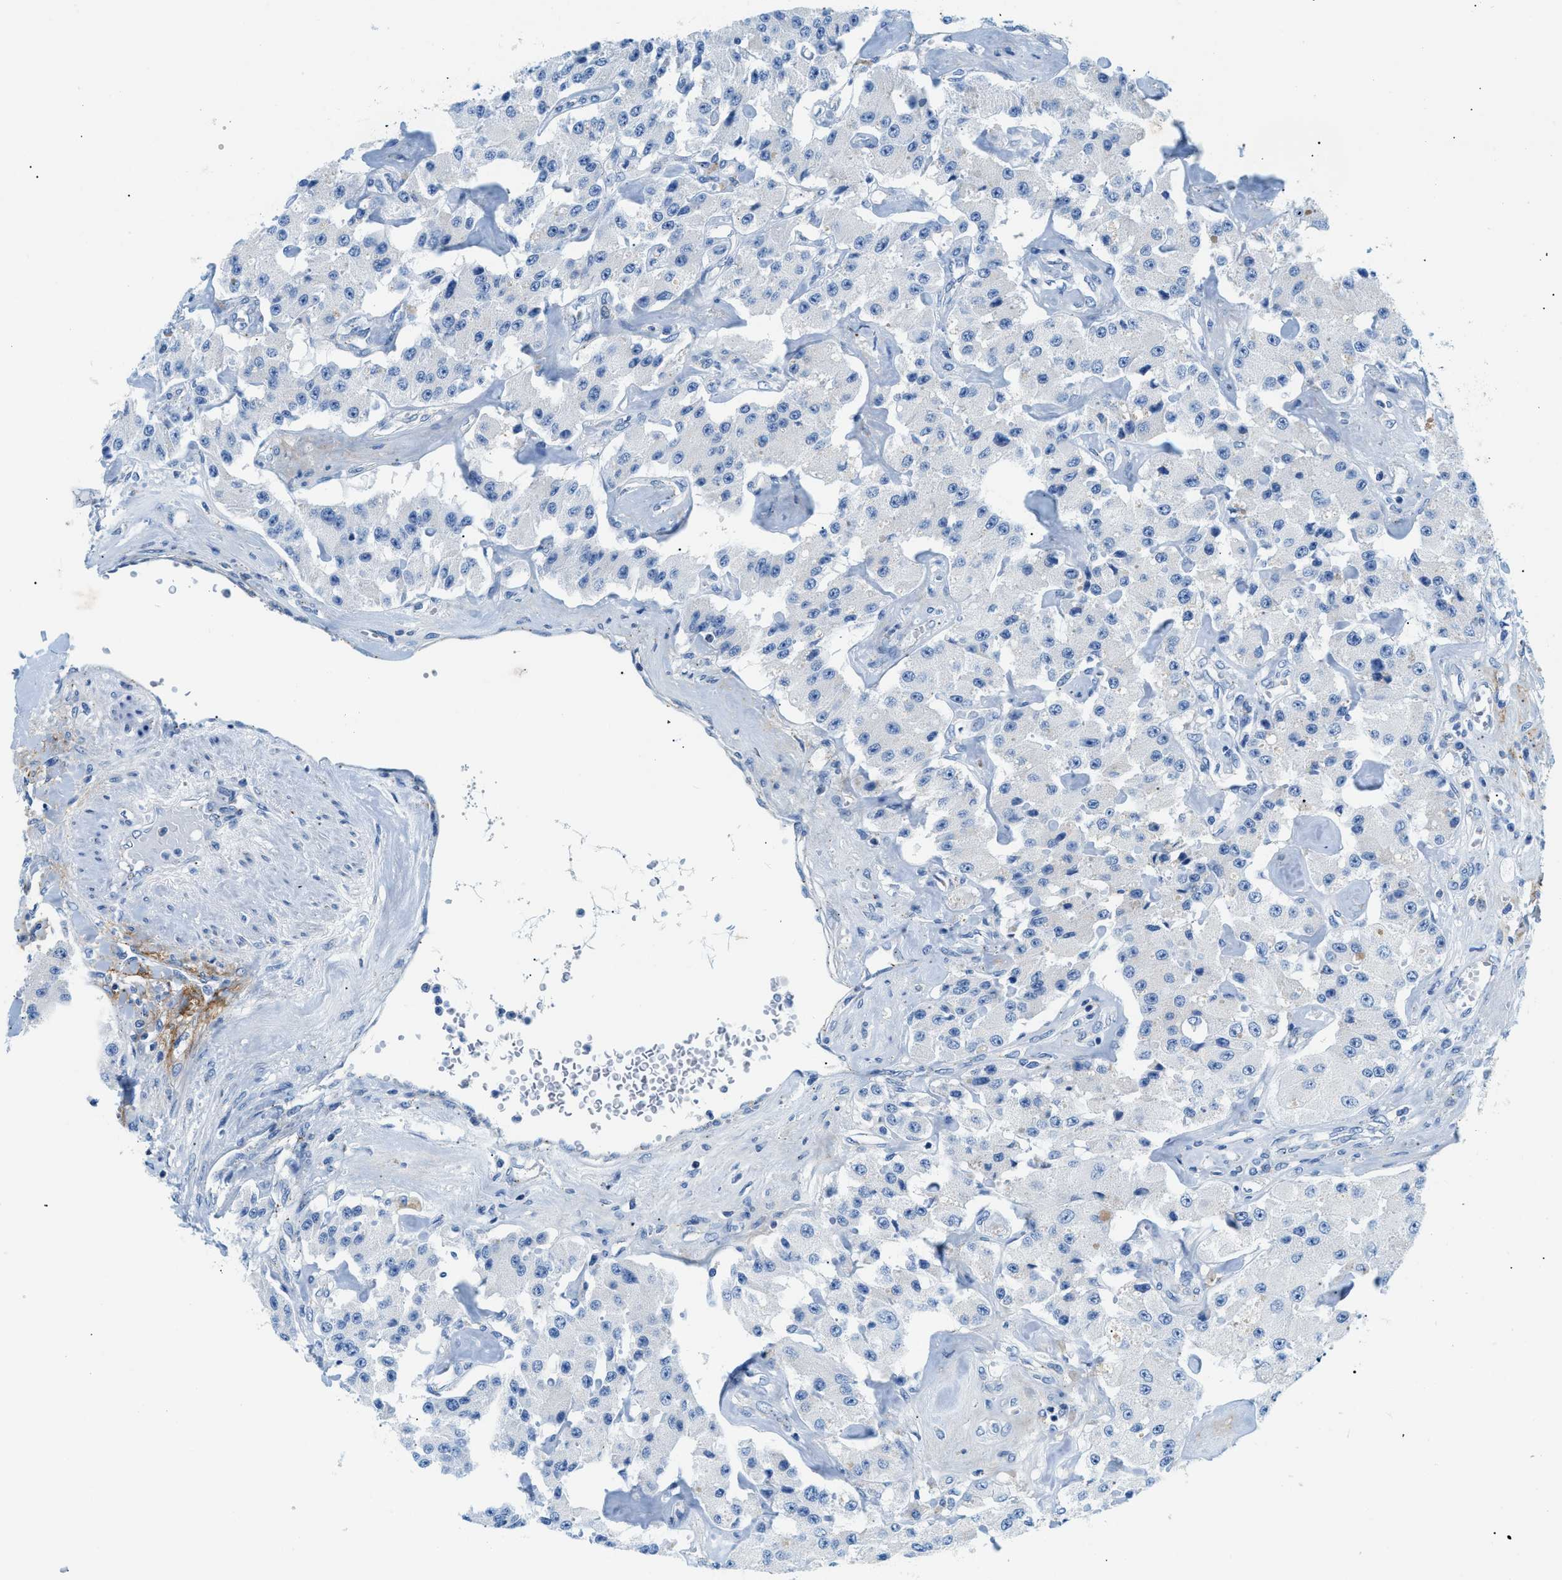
{"staining": {"intensity": "negative", "quantity": "none", "location": "none"}, "tissue": "carcinoid", "cell_type": "Tumor cells", "image_type": "cancer", "snomed": [{"axis": "morphology", "description": "Carcinoid, malignant, NOS"}, {"axis": "topography", "description": "Pancreas"}], "caption": "This histopathology image is of carcinoid stained with immunohistochemistry (IHC) to label a protein in brown with the nuclei are counter-stained blue. There is no staining in tumor cells.", "gene": "FDCSP", "patient": {"sex": "male", "age": 41}}